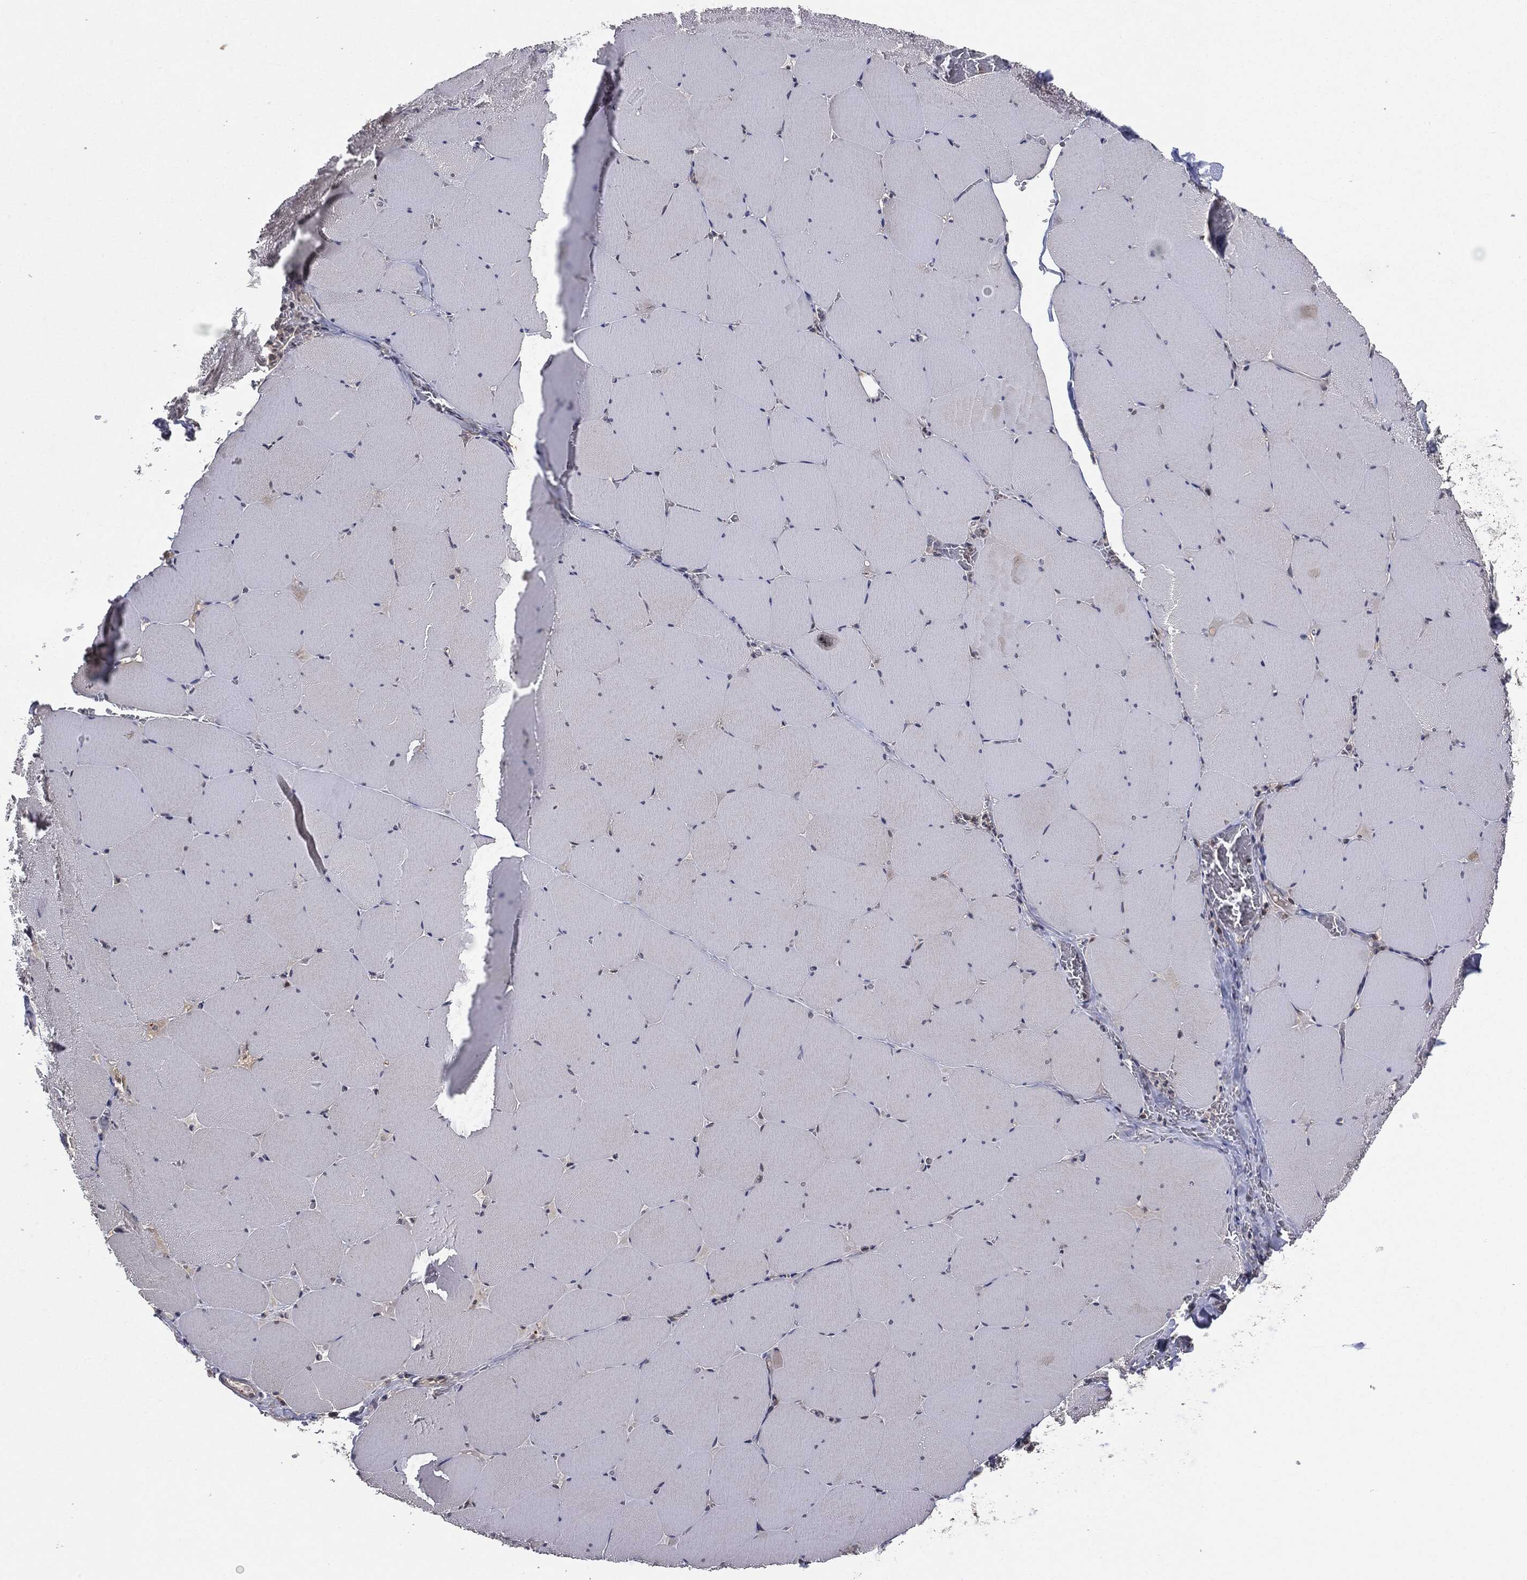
{"staining": {"intensity": "negative", "quantity": "none", "location": "none"}, "tissue": "skeletal muscle", "cell_type": "Myocytes", "image_type": "normal", "snomed": [{"axis": "morphology", "description": "Normal tissue, NOS"}, {"axis": "morphology", "description": "Malignant melanoma, Metastatic site"}, {"axis": "topography", "description": "Skeletal muscle"}], "caption": "Immunohistochemistry (IHC) photomicrograph of benign human skeletal muscle stained for a protein (brown), which displays no expression in myocytes.", "gene": "KRT7", "patient": {"sex": "male", "age": 50}}